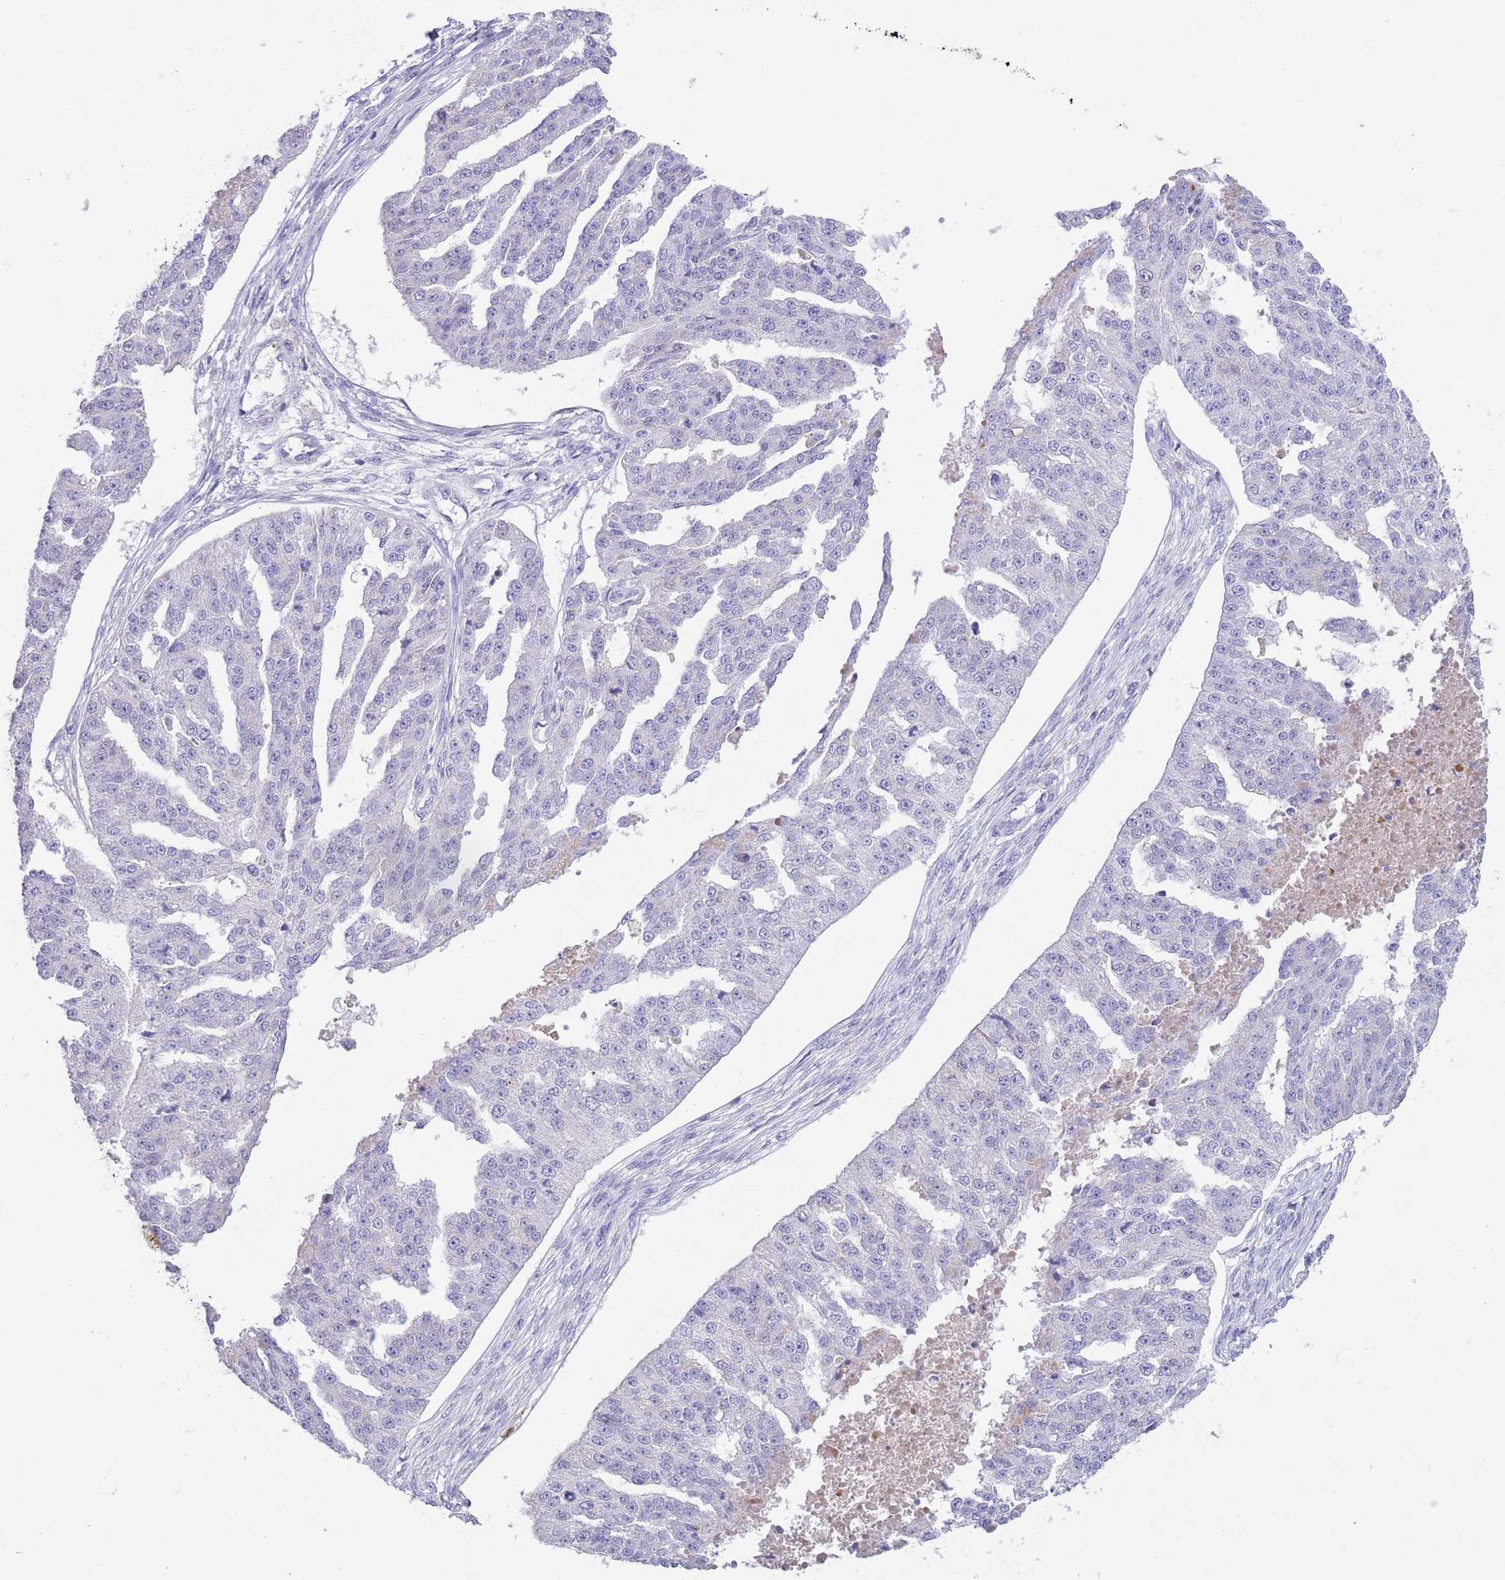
{"staining": {"intensity": "negative", "quantity": "none", "location": "none"}, "tissue": "ovarian cancer", "cell_type": "Tumor cells", "image_type": "cancer", "snomed": [{"axis": "morphology", "description": "Cystadenocarcinoma, serous, NOS"}, {"axis": "topography", "description": "Ovary"}], "caption": "The IHC image has no significant positivity in tumor cells of ovarian cancer tissue.", "gene": "LEPROTL1", "patient": {"sex": "female", "age": 58}}